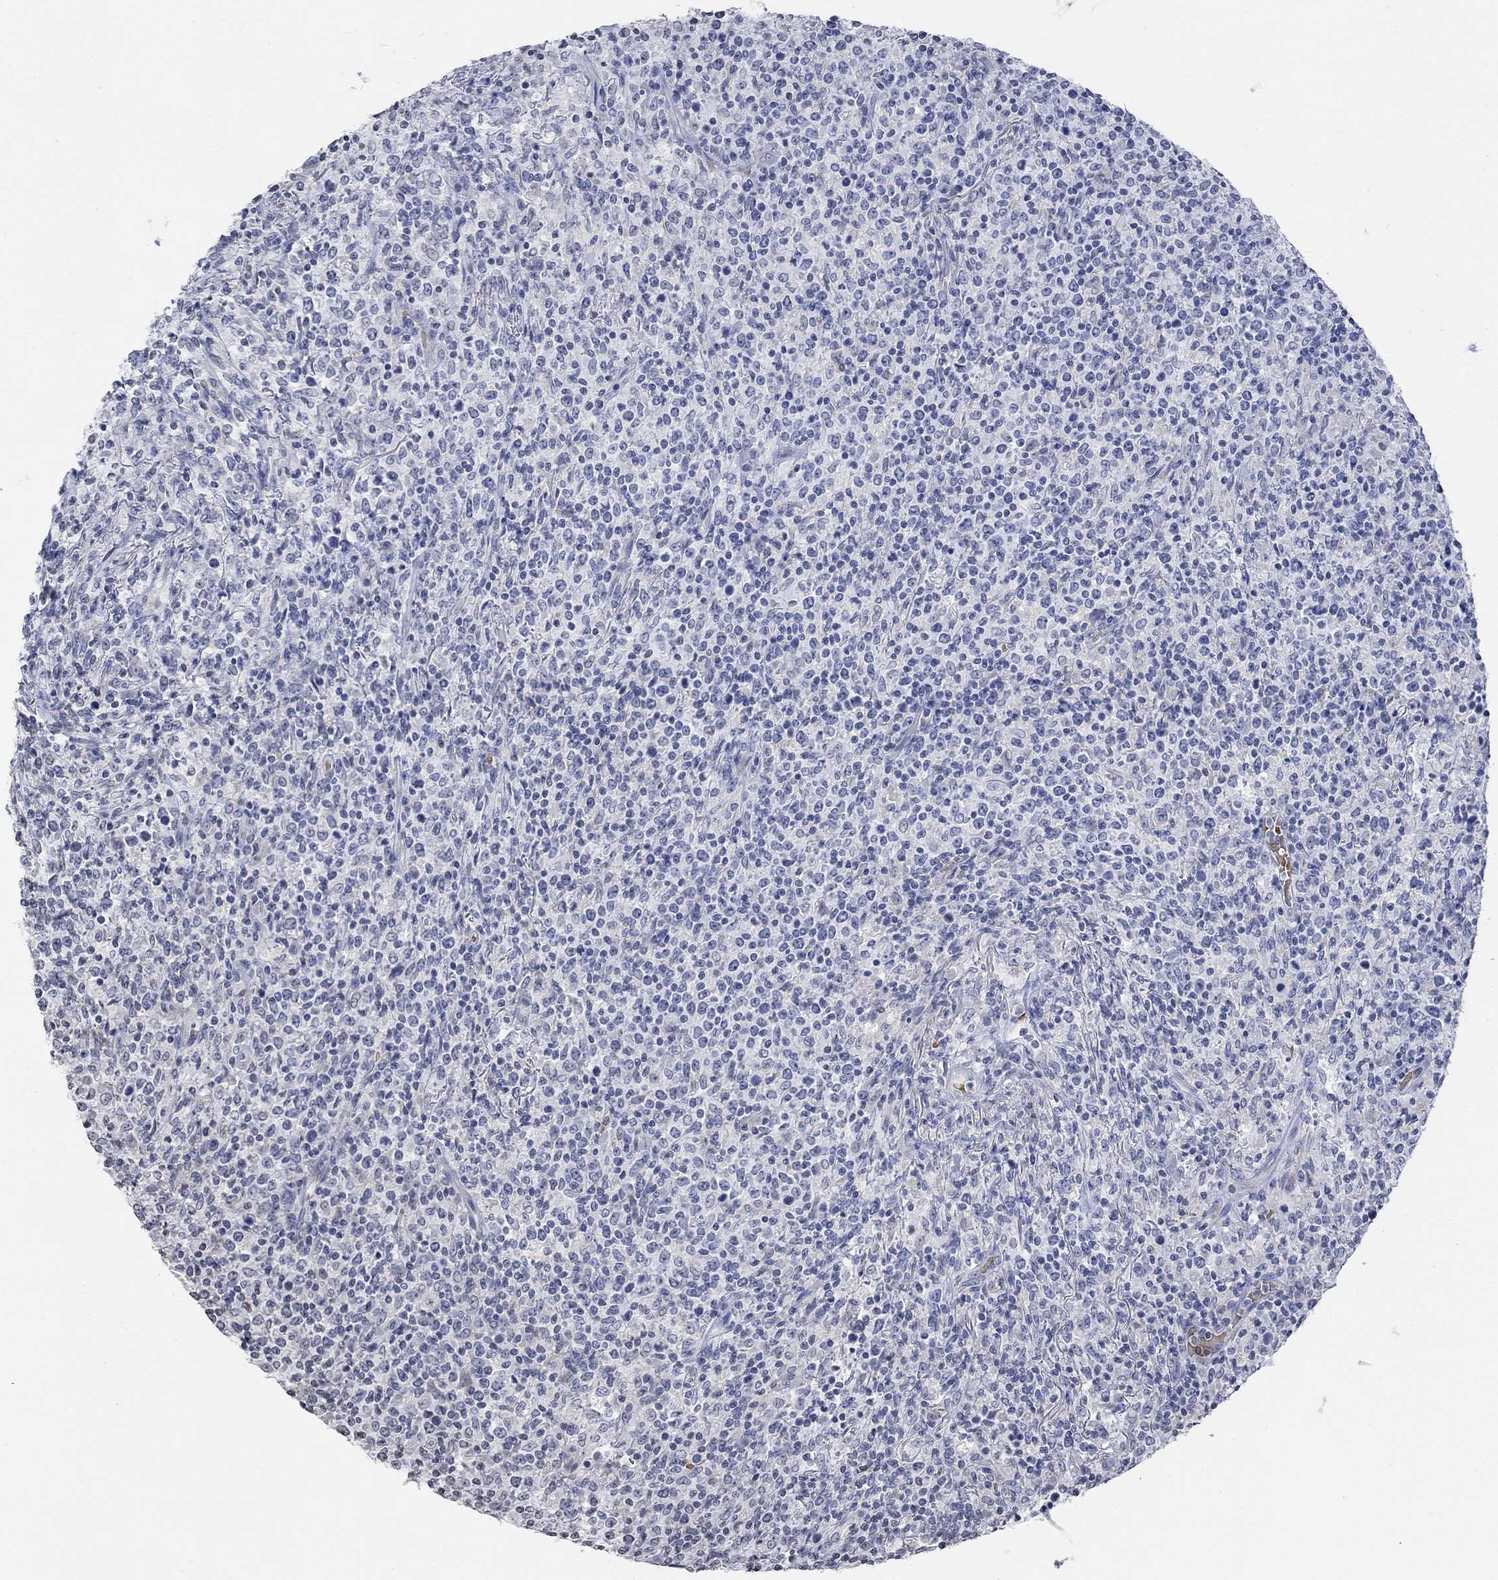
{"staining": {"intensity": "negative", "quantity": "none", "location": "none"}, "tissue": "lymphoma", "cell_type": "Tumor cells", "image_type": "cancer", "snomed": [{"axis": "morphology", "description": "Malignant lymphoma, non-Hodgkin's type, High grade"}, {"axis": "topography", "description": "Lung"}], "caption": "Lymphoma stained for a protein using immunohistochemistry (IHC) exhibits no staining tumor cells.", "gene": "TMEM255A", "patient": {"sex": "male", "age": 79}}